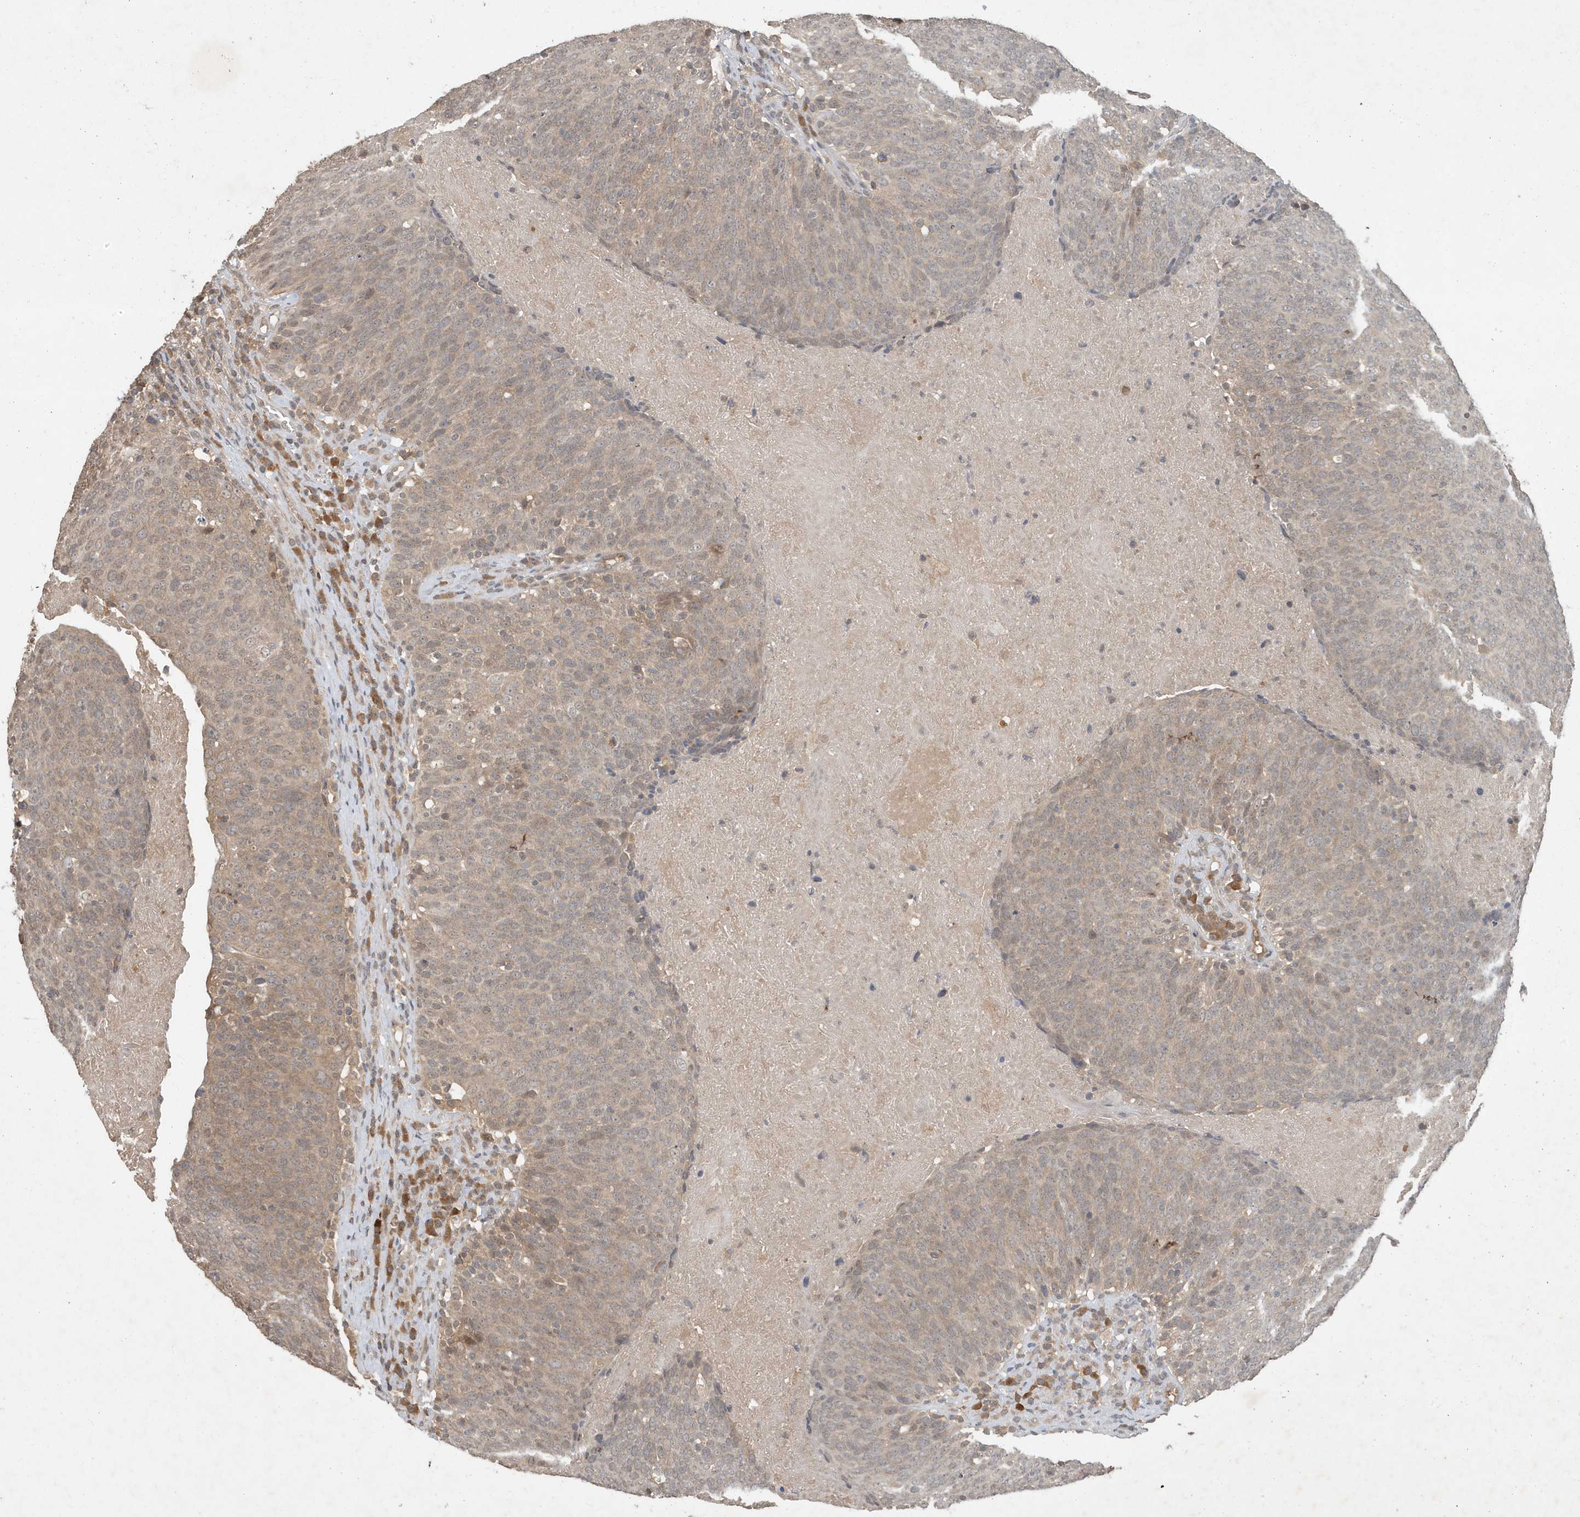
{"staining": {"intensity": "weak", "quantity": ">75%", "location": "cytoplasmic/membranous"}, "tissue": "head and neck cancer", "cell_type": "Tumor cells", "image_type": "cancer", "snomed": [{"axis": "morphology", "description": "Squamous cell carcinoma, NOS"}, {"axis": "morphology", "description": "Squamous cell carcinoma, metastatic, NOS"}, {"axis": "topography", "description": "Lymph node"}, {"axis": "topography", "description": "Head-Neck"}], "caption": "IHC photomicrograph of neoplastic tissue: metastatic squamous cell carcinoma (head and neck) stained using immunohistochemistry (IHC) exhibits low levels of weak protein expression localized specifically in the cytoplasmic/membranous of tumor cells, appearing as a cytoplasmic/membranous brown color.", "gene": "ABCB9", "patient": {"sex": "male", "age": 62}}